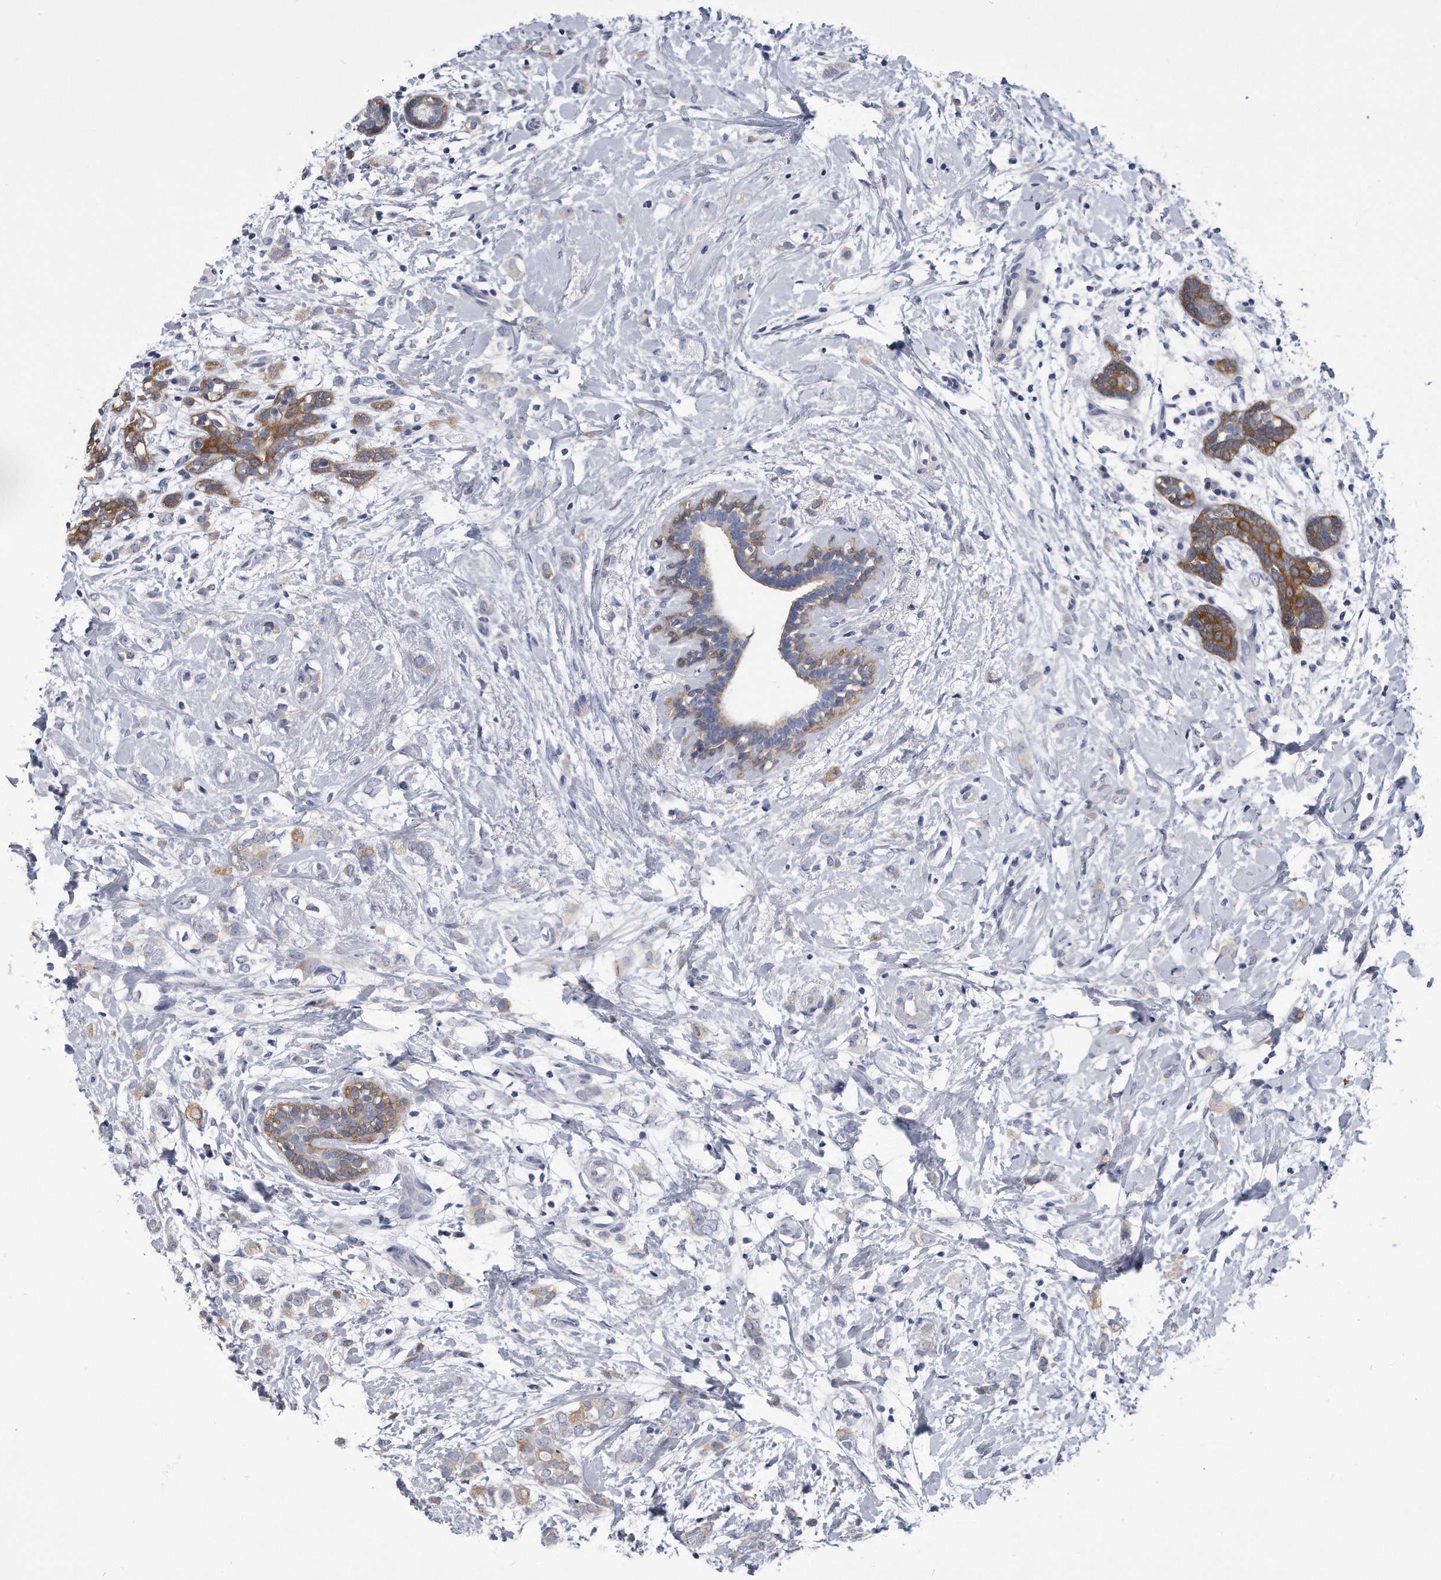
{"staining": {"intensity": "weak", "quantity": "25%-75%", "location": "cytoplasmic/membranous"}, "tissue": "breast cancer", "cell_type": "Tumor cells", "image_type": "cancer", "snomed": [{"axis": "morphology", "description": "Normal tissue, NOS"}, {"axis": "morphology", "description": "Lobular carcinoma"}, {"axis": "topography", "description": "Breast"}], "caption": "Immunohistochemical staining of lobular carcinoma (breast) demonstrates weak cytoplasmic/membranous protein positivity in approximately 25%-75% of tumor cells.", "gene": "PYGB", "patient": {"sex": "female", "age": 47}}